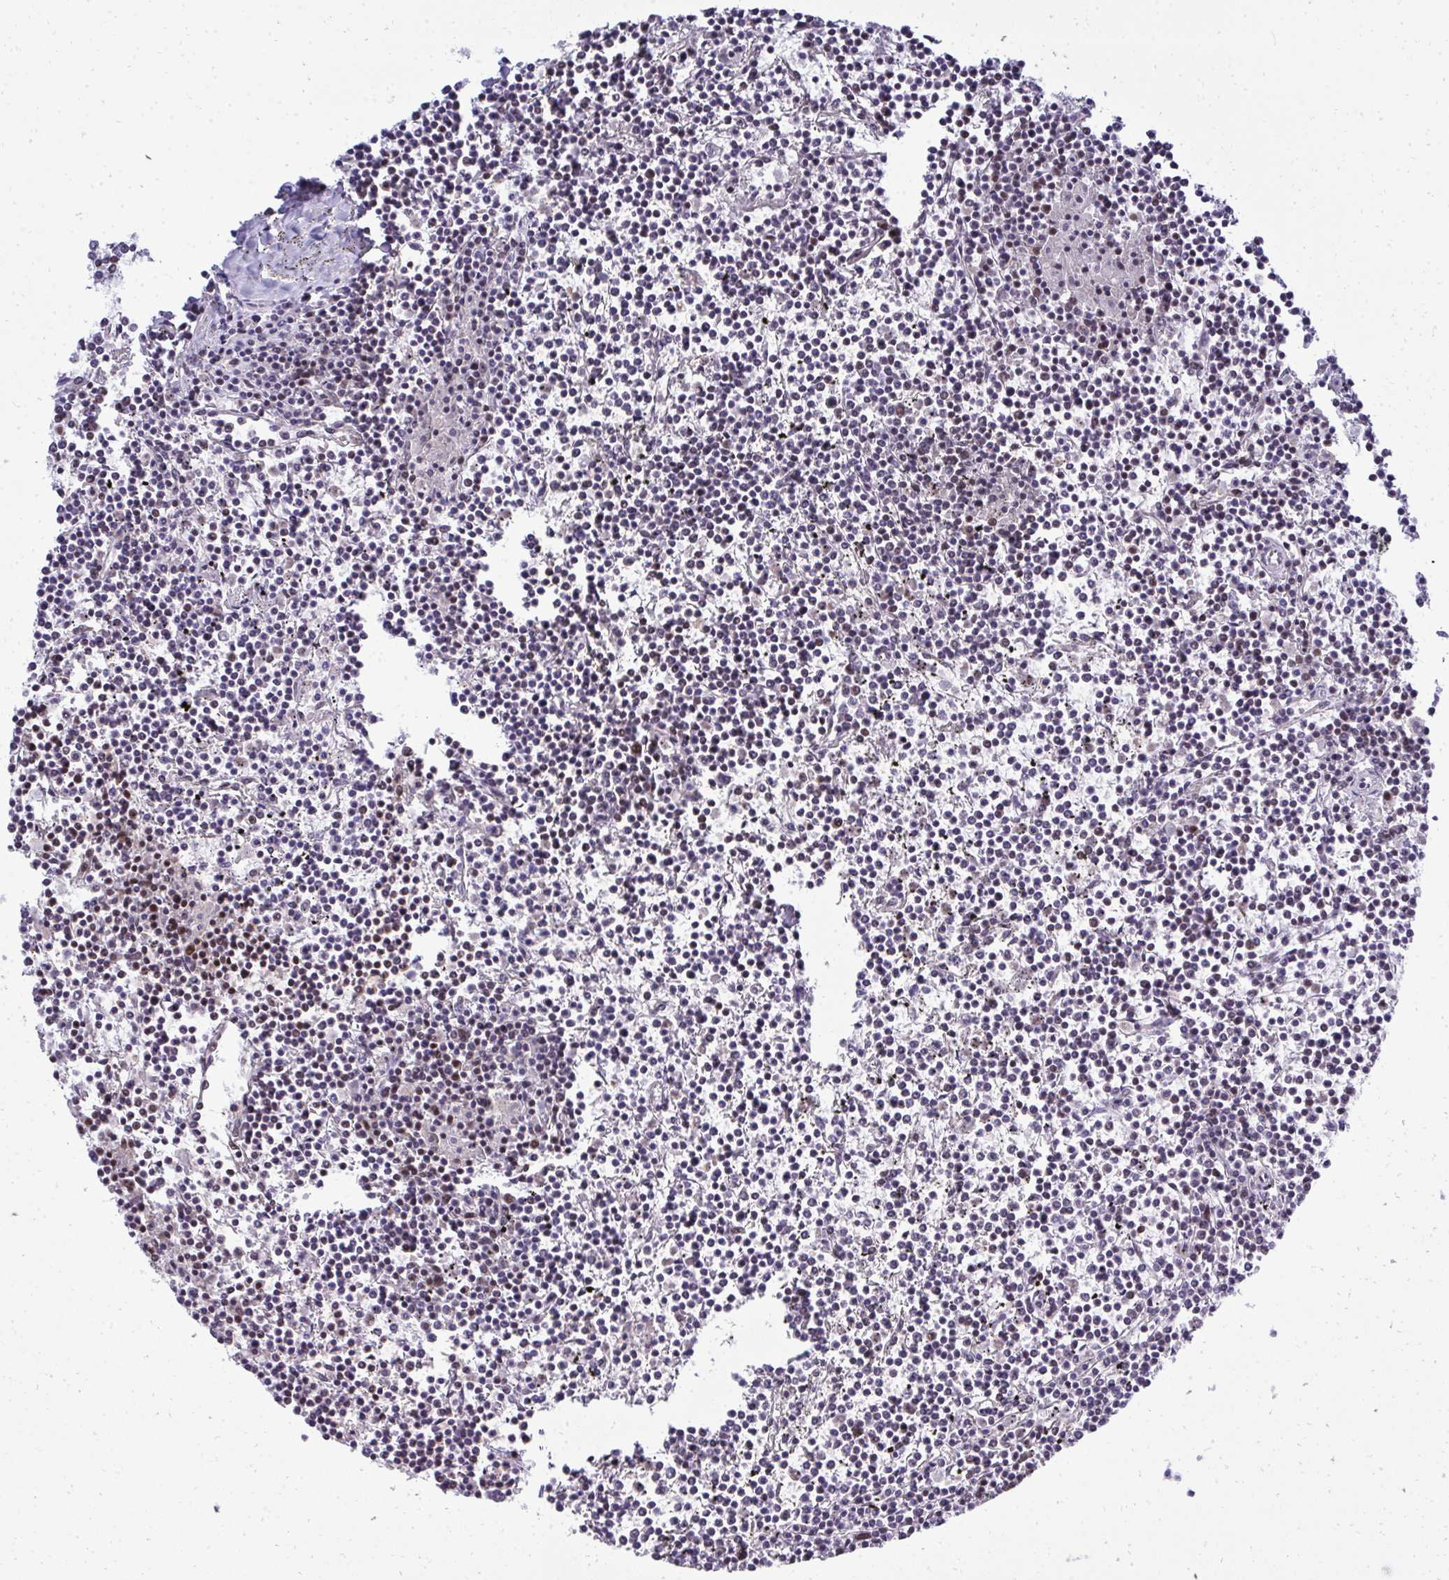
{"staining": {"intensity": "moderate", "quantity": "<25%", "location": "nuclear"}, "tissue": "lymphoma", "cell_type": "Tumor cells", "image_type": "cancer", "snomed": [{"axis": "morphology", "description": "Malignant lymphoma, non-Hodgkin's type, Low grade"}, {"axis": "topography", "description": "Spleen"}], "caption": "Immunohistochemistry (IHC) image of neoplastic tissue: human lymphoma stained using IHC exhibits low levels of moderate protein expression localized specifically in the nuclear of tumor cells, appearing as a nuclear brown color.", "gene": "SIRT7", "patient": {"sex": "female", "age": 19}}